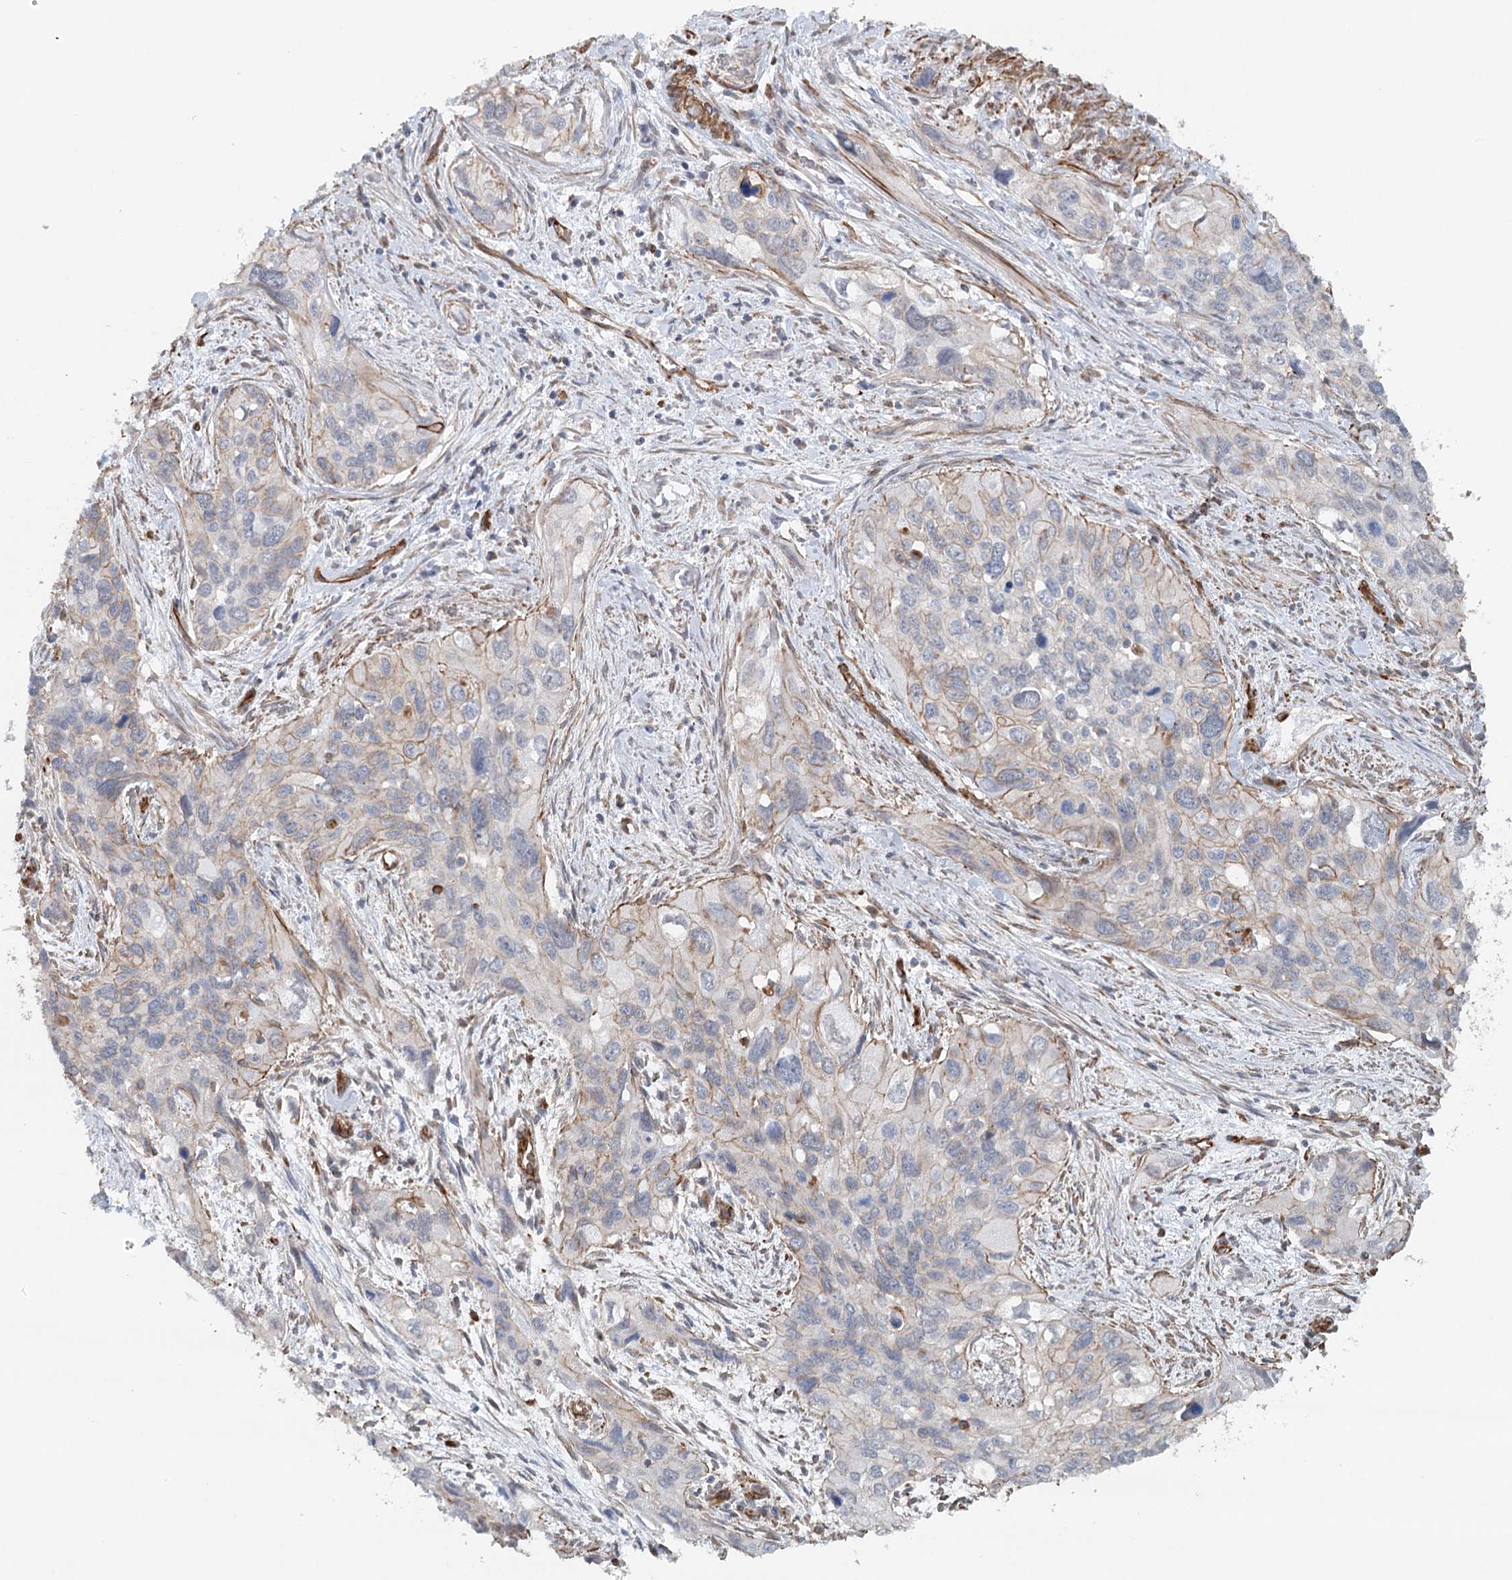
{"staining": {"intensity": "negative", "quantity": "none", "location": "none"}, "tissue": "cervical cancer", "cell_type": "Tumor cells", "image_type": "cancer", "snomed": [{"axis": "morphology", "description": "Squamous cell carcinoma, NOS"}, {"axis": "topography", "description": "Cervix"}], "caption": "Immunohistochemistry (IHC) micrograph of human squamous cell carcinoma (cervical) stained for a protein (brown), which demonstrates no expression in tumor cells.", "gene": "SYNPO", "patient": {"sex": "female", "age": 55}}